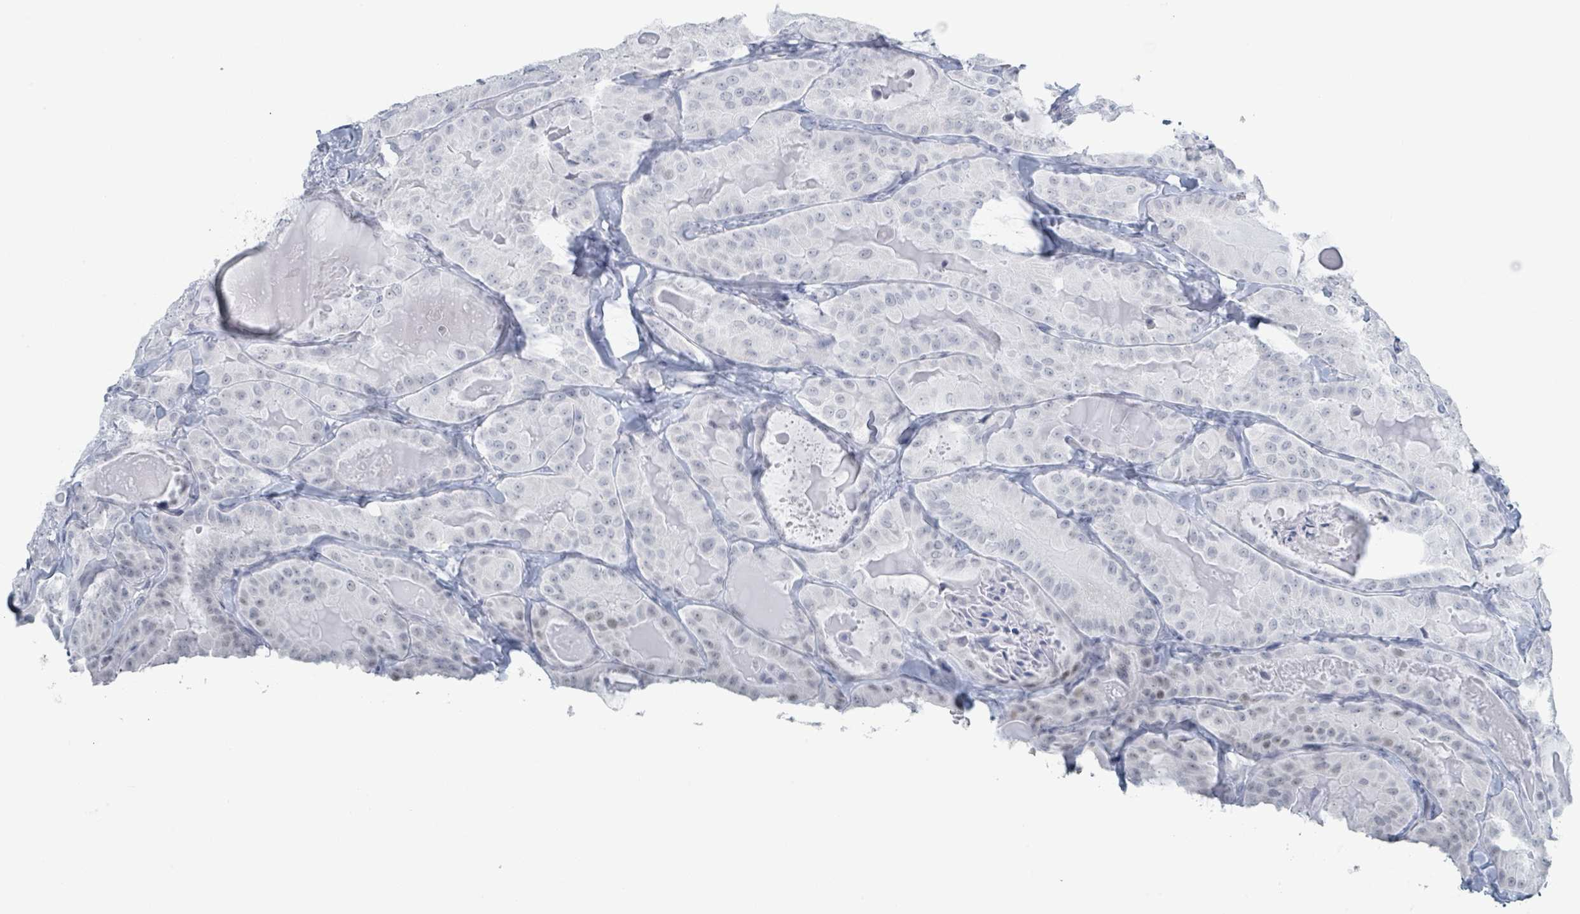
{"staining": {"intensity": "negative", "quantity": "none", "location": "none"}, "tissue": "thyroid cancer", "cell_type": "Tumor cells", "image_type": "cancer", "snomed": [{"axis": "morphology", "description": "Papillary adenocarcinoma, NOS"}, {"axis": "topography", "description": "Thyroid gland"}], "caption": "Immunohistochemical staining of human papillary adenocarcinoma (thyroid) reveals no significant staining in tumor cells. The staining is performed using DAB (3,3'-diaminobenzidine) brown chromogen with nuclei counter-stained in using hematoxylin.", "gene": "GPR15LG", "patient": {"sex": "female", "age": 68}}